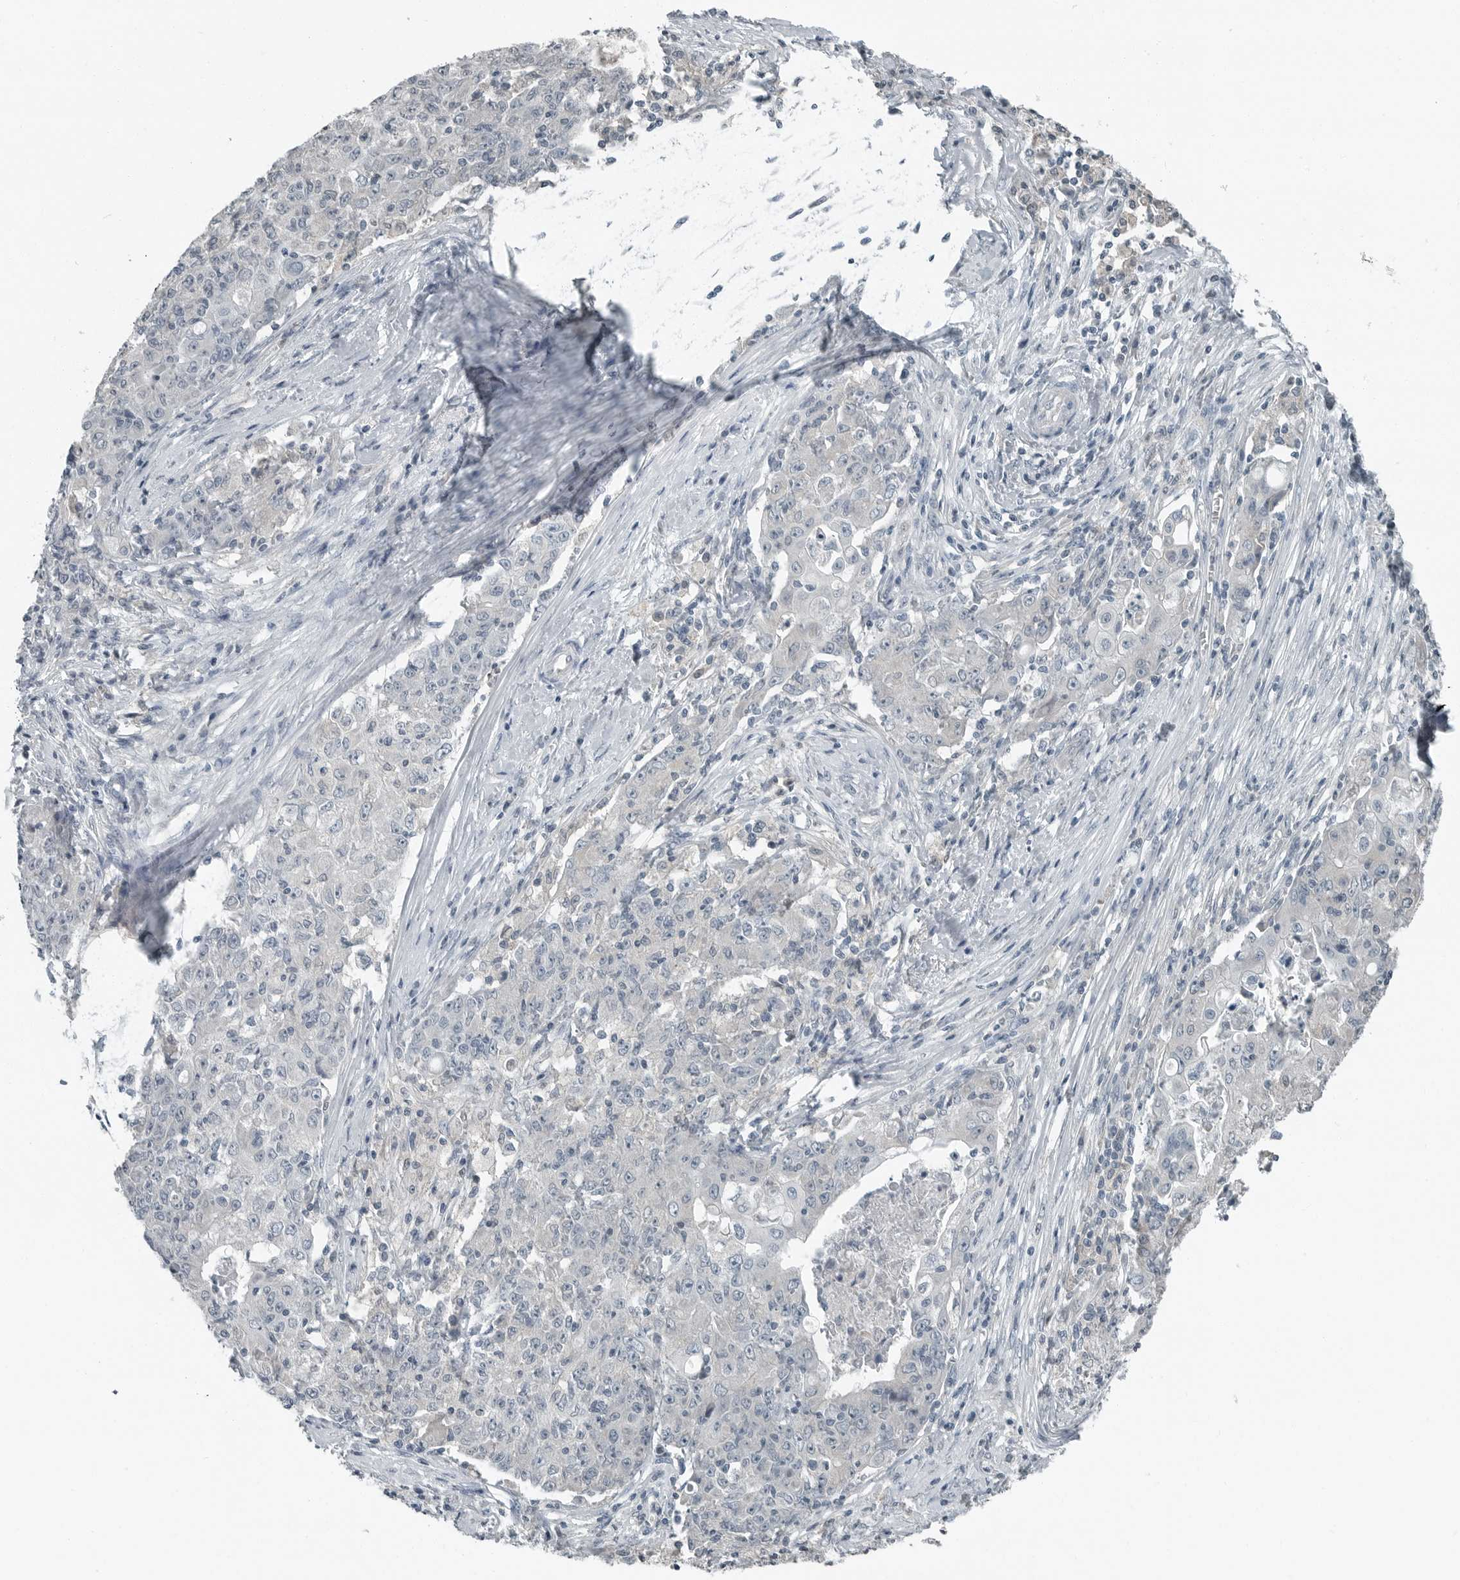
{"staining": {"intensity": "negative", "quantity": "none", "location": "none"}, "tissue": "ovarian cancer", "cell_type": "Tumor cells", "image_type": "cancer", "snomed": [{"axis": "morphology", "description": "Carcinoma, endometroid"}, {"axis": "topography", "description": "Ovary"}], "caption": "This histopathology image is of endometroid carcinoma (ovarian) stained with IHC to label a protein in brown with the nuclei are counter-stained blue. There is no expression in tumor cells. (Immunohistochemistry (ihc), brightfield microscopy, high magnification).", "gene": "KYAT1", "patient": {"sex": "female", "age": 42}}